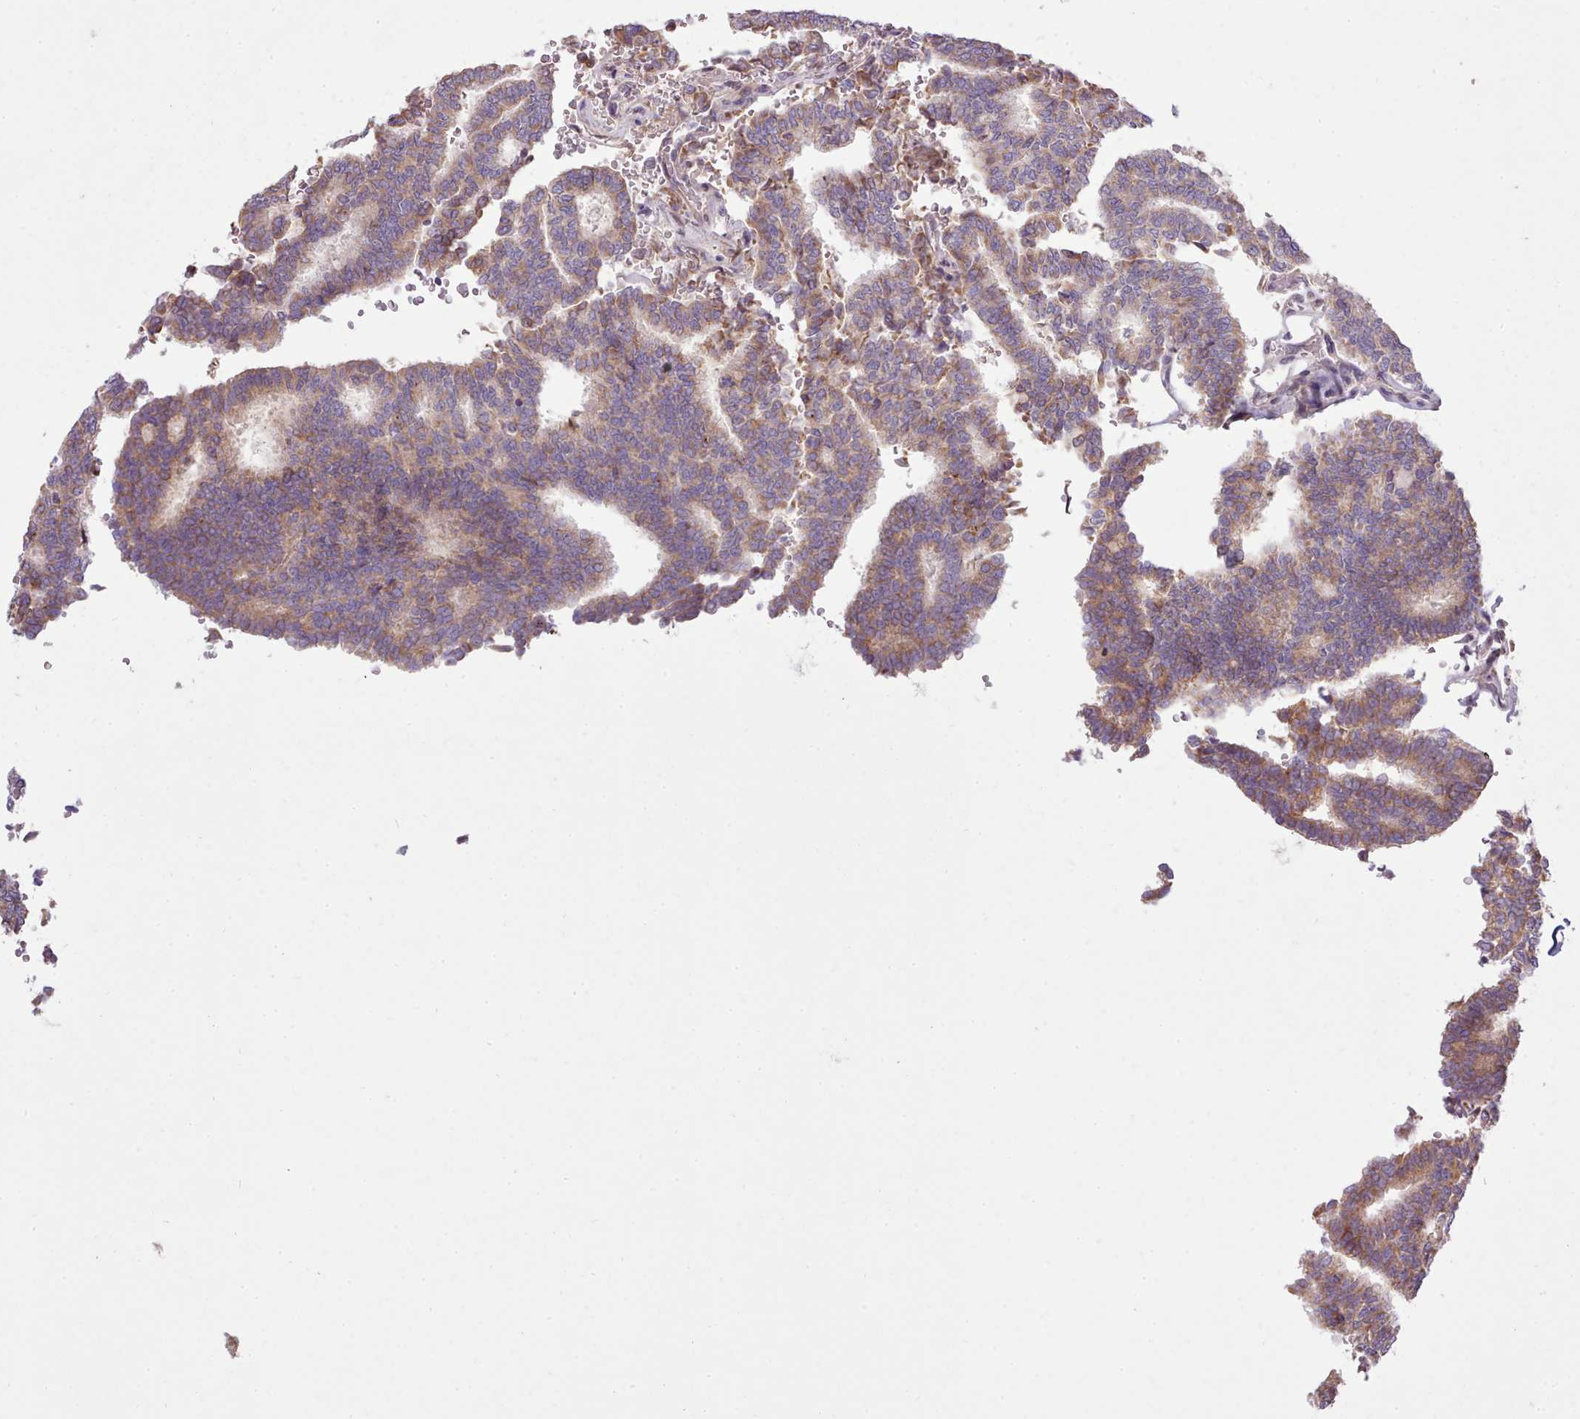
{"staining": {"intensity": "moderate", "quantity": ">75%", "location": "cytoplasmic/membranous"}, "tissue": "thyroid cancer", "cell_type": "Tumor cells", "image_type": "cancer", "snomed": [{"axis": "morphology", "description": "Papillary adenocarcinoma, NOS"}, {"axis": "topography", "description": "Thyroid gland"}], "caption": "IHC (DAB (3,3'-diaminobenzidine)) staining of human thyroid cancer (papillary adenocarcinoma) reveals moderate cytoplasmic/membranous protein positivity in approximately >75% of tumor cells.", "gene": "ARL2BP", "patient": {"sex": "female", "age": 35}}